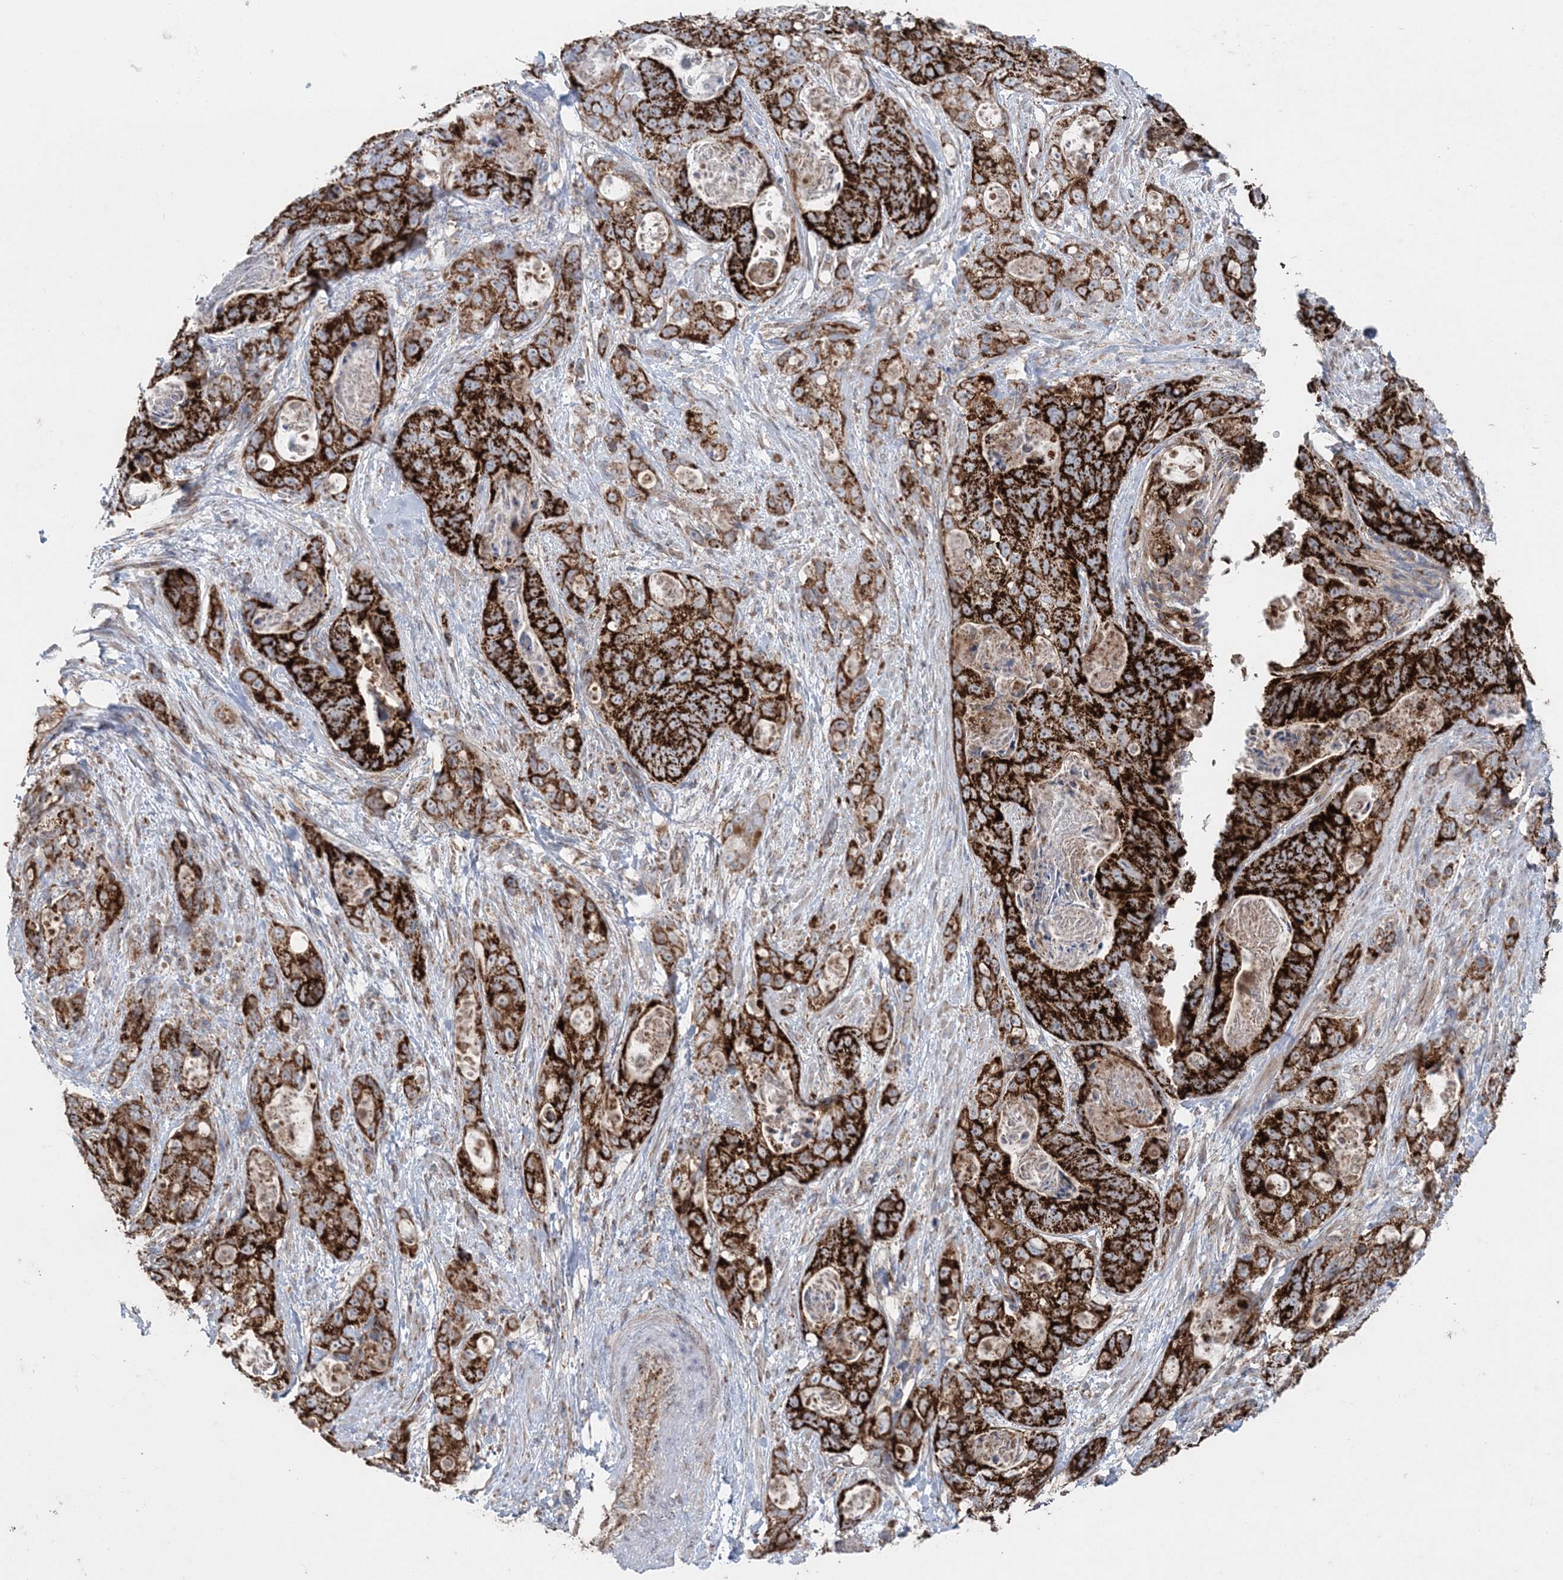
{"staining": {"intensity": "strong", "quantity": ">75%", "location": "cytoplasmic/membranous"}, "tissue": "stomach cancer", "cell_type": "Tumor cells", "image_type": "cancer", "snomed": [{"axis": "morphology", "description": "Normal tissue, NOS"}, {"axis": "morphology", "description": "Adenocarcinoma, NOS"}, {"axis": "topography", "description": "Stomach"}], "caption": "An image showing strong cytoplasmic/membranous expression in about >75% of tumor cells in stomach cancer, as visualized by brown immunohistochemical staining.", "gene": "LRPPRC", "patient": {"sex": "female", "age": 89}}